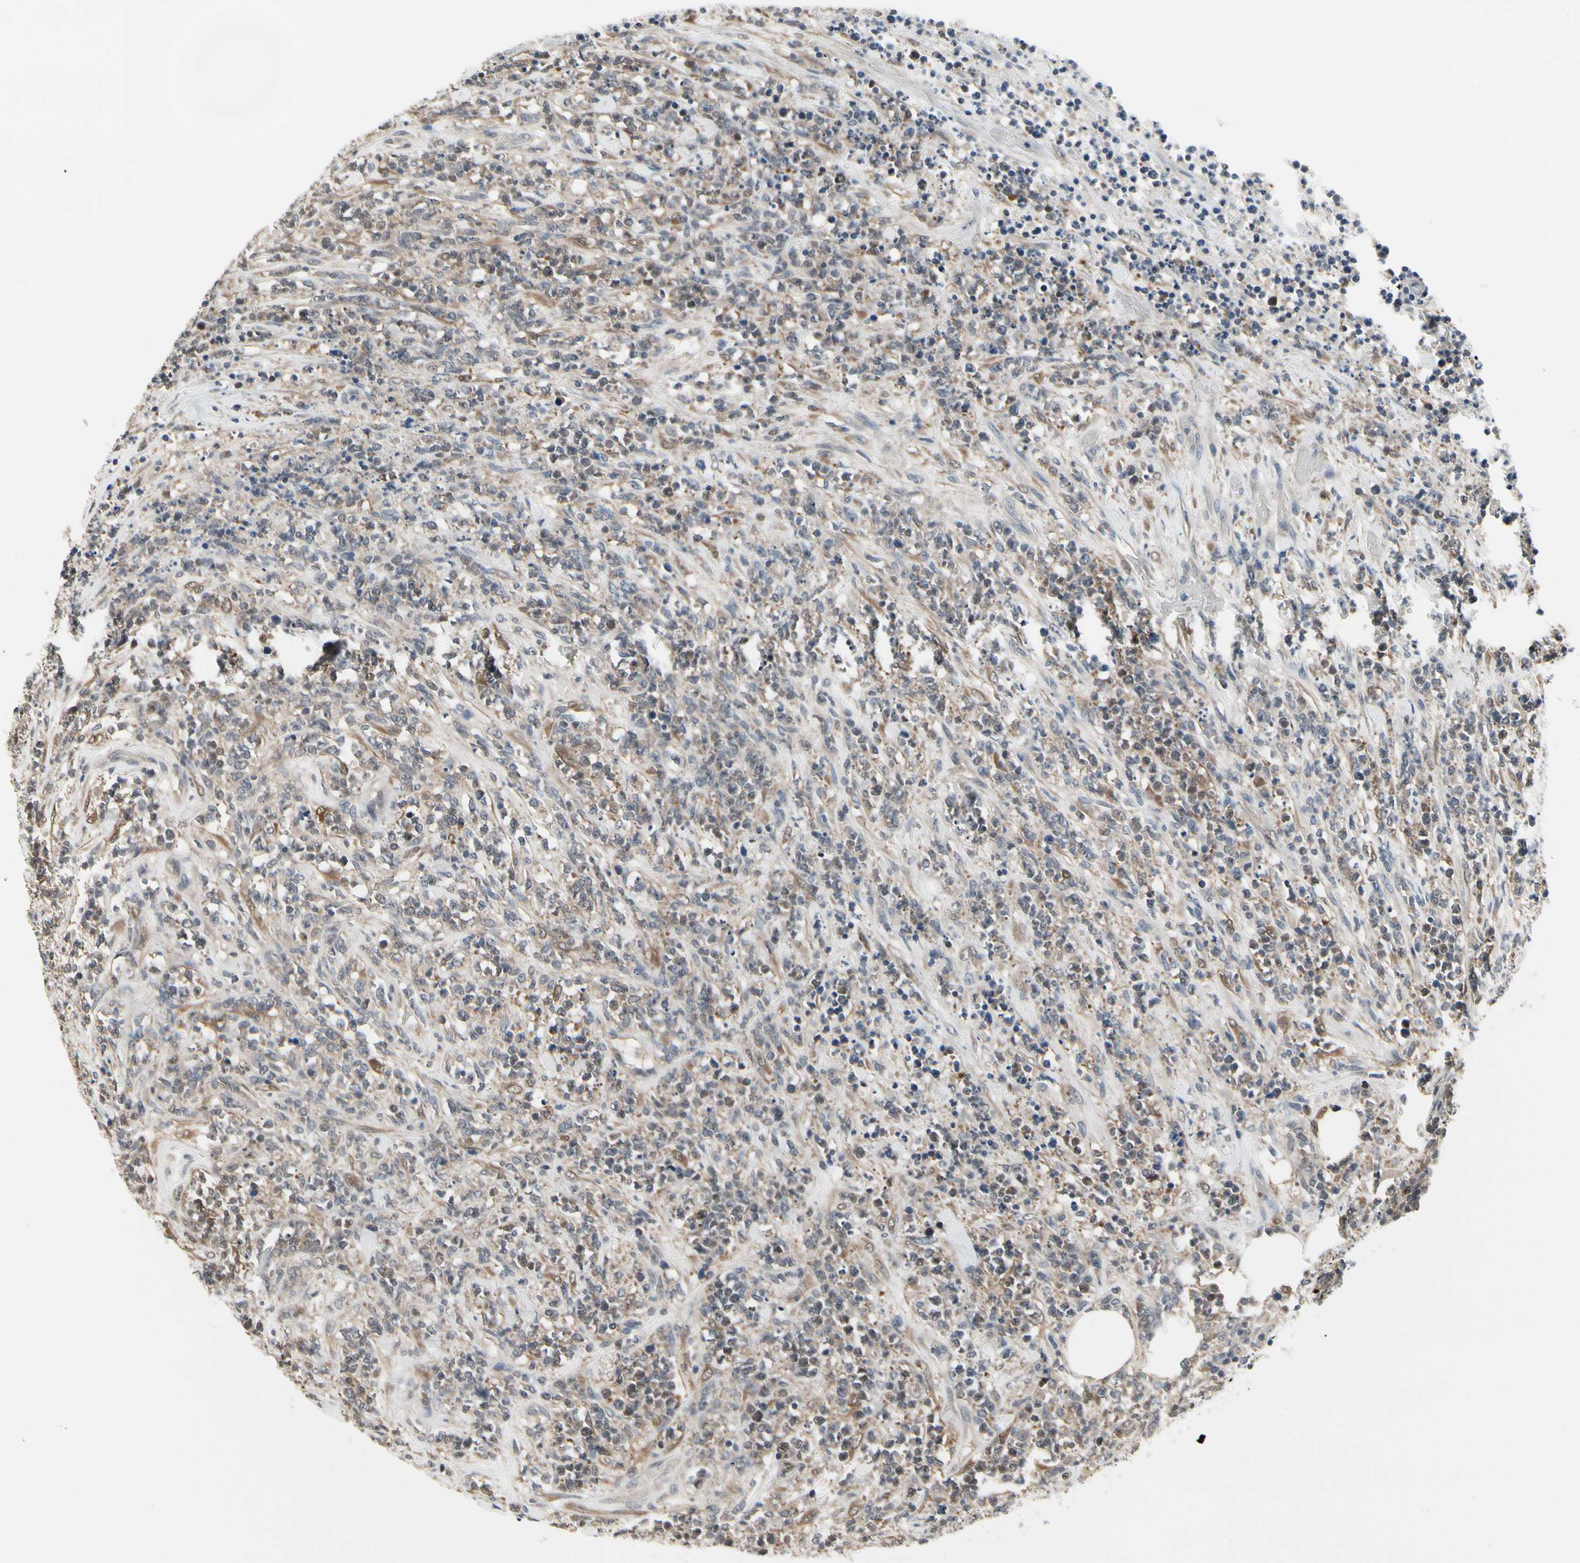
{"staining": {"intensity": "weak", "quantity": ">75%", "location": "cytoplasmic/membranous"}, "tissue": "lymphoma", "cell_type": "Tumor cells", "image_type": "cancer", "snomed": [{"axis": "morphology", "description": "Malignant lymphoma, non-Hodgkin's type, High grade"}, {"axis": "topography", "description": "Soft tissue"}], "caption": "DAB immunohistochemical staining of lymphoma displays weak cytoplasmic/membranous protein positivity in approximately >75% of tumor cells.", "gene": "PRDX6", "patient": {"sex": "male", "age": 18}}